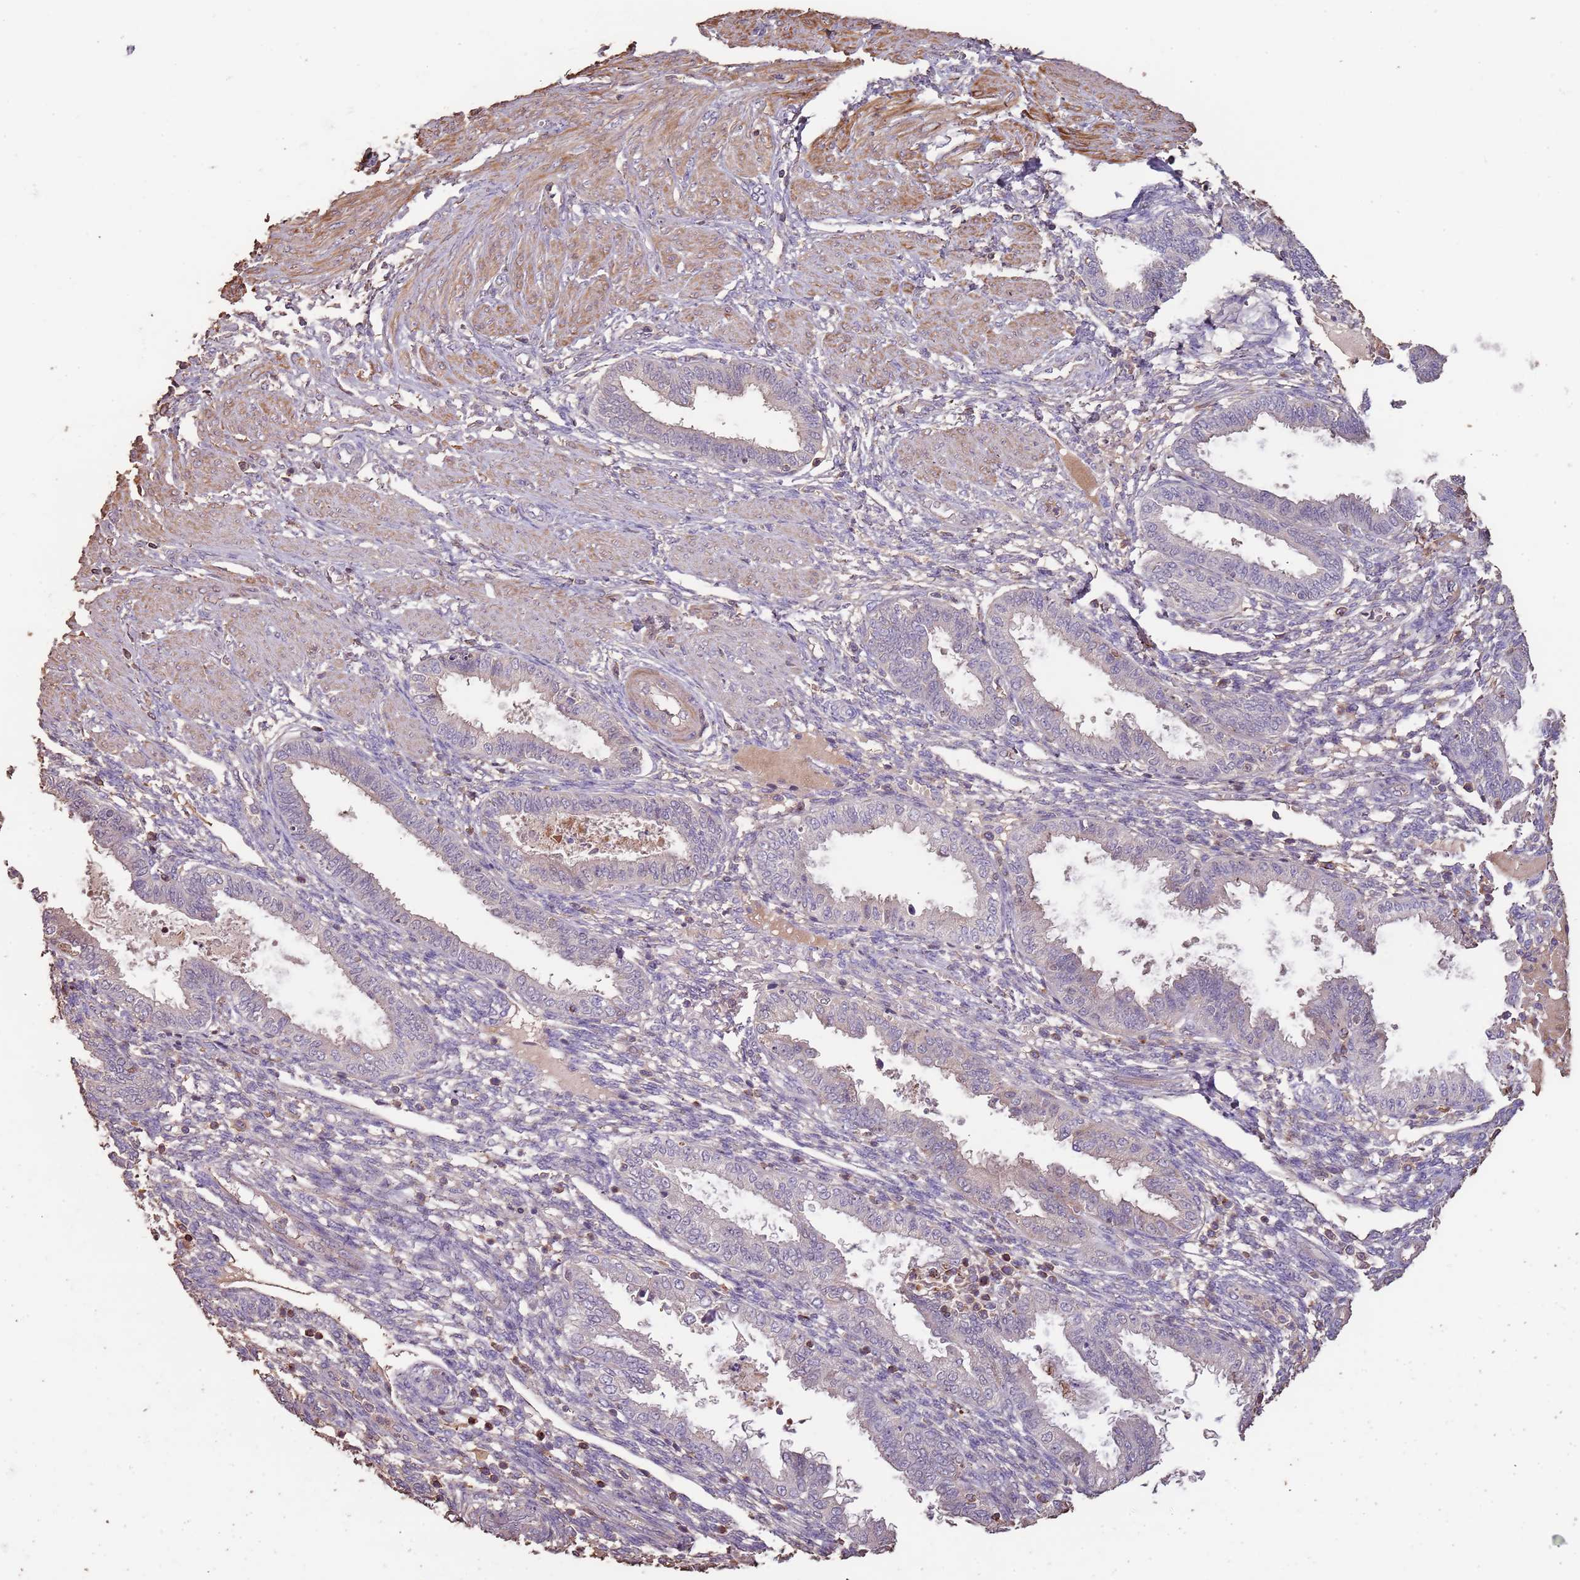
{"staining": {"intensity": "negative", "quantity": "none", "location": "none"}, "tissue": "endometrium", "cell_type": "Cells in endometrial stroma", "image_type": "normal", "snomed": [{"axis": "morphology", "description": "Normal tissue, NOS"}, {"axis": "topography", "description": "Endometrium"}], "caption": "IHC of benign human endometrium demonstrates no positivity in cells in endometrial stroma.", "gene": "FECH", "patient": {"sex": "female", "age": 33}}